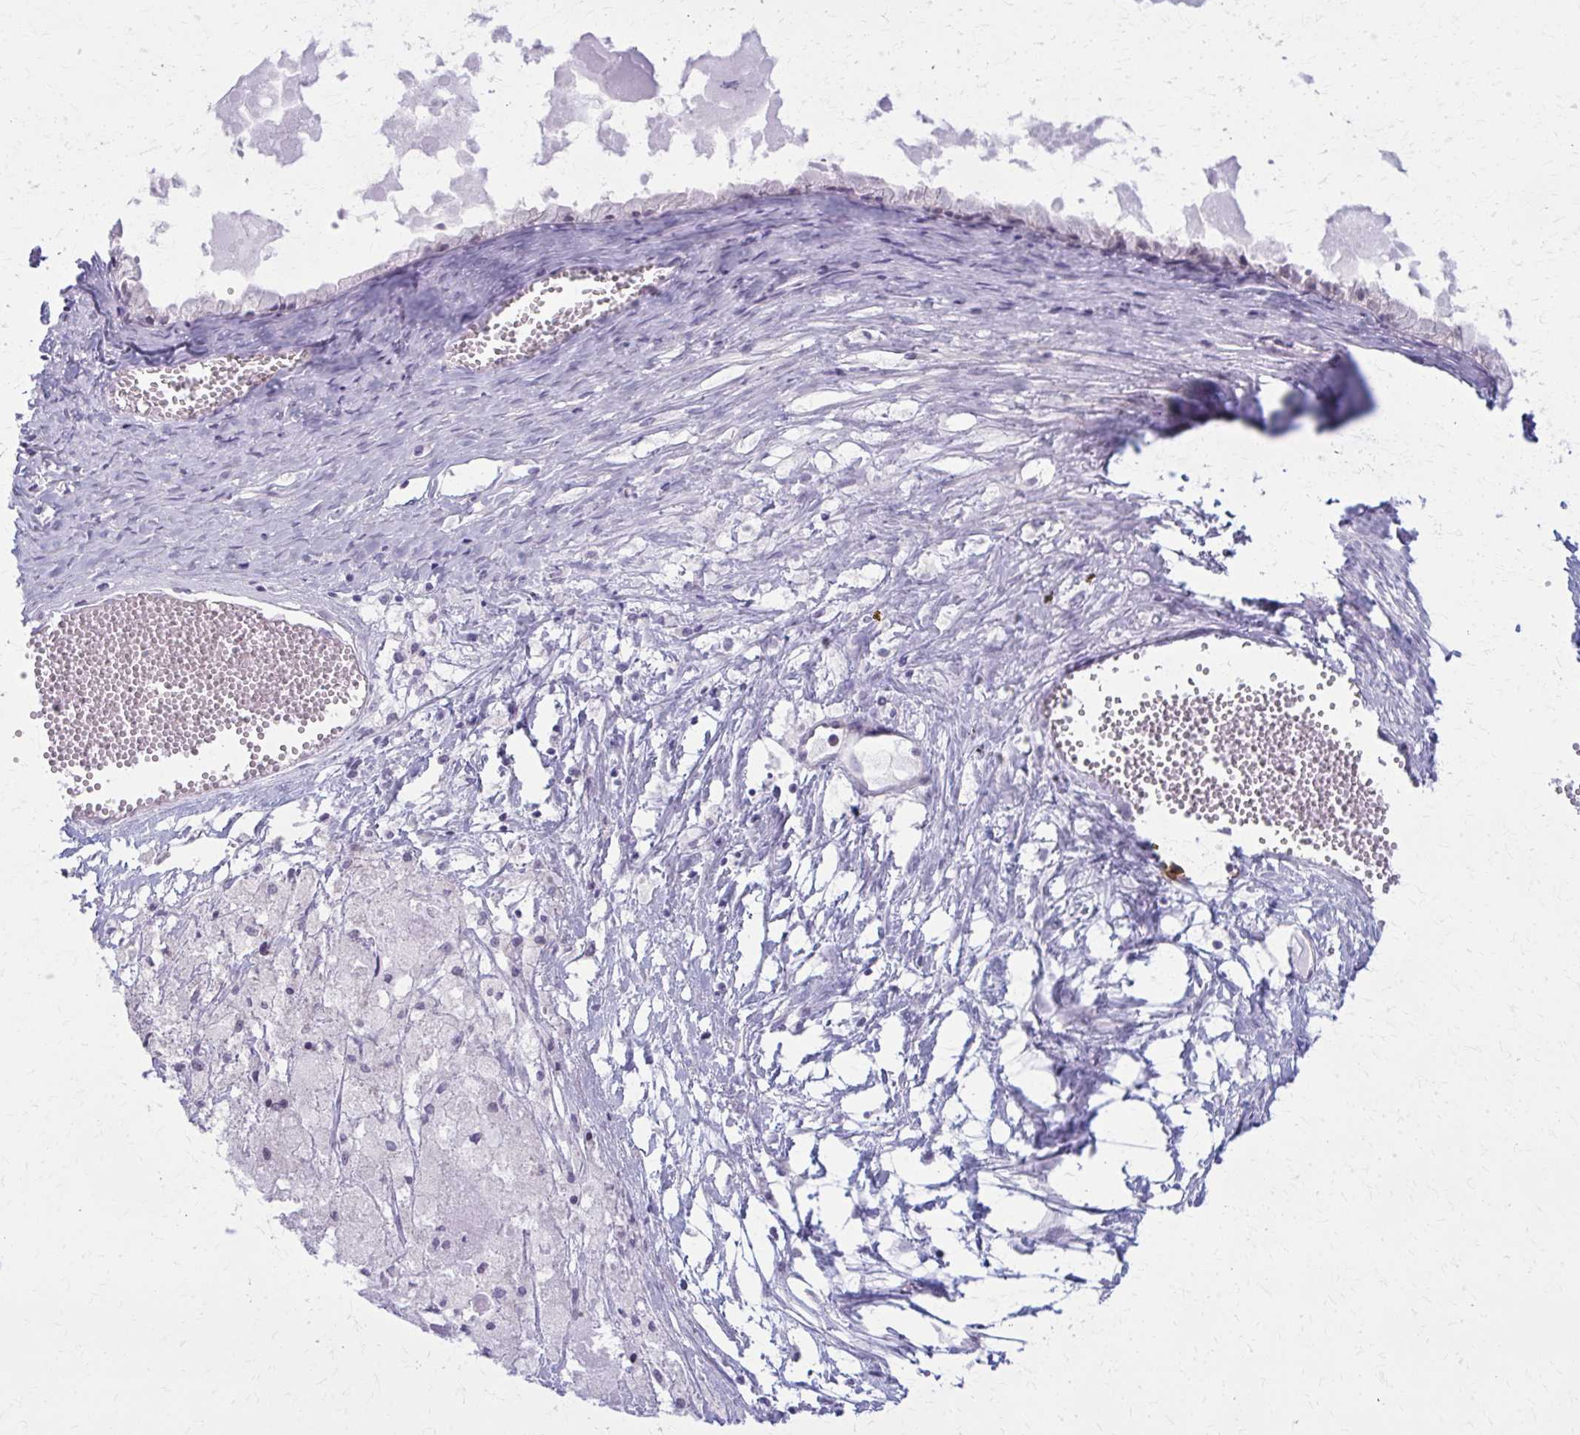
{"staining": {"intensity": "weak", "quantity": "<25%", "location": "cytoplasmic/membranous"}, "tissue": "ovarian cancer", "cell_type": "Tumor cells", "image_type": "cancer", "snomed": [{"axis": "morphology", "description": "Cystadenocarcinoma, mucinous, NOS"}, {"axis": "topography", "description": "Ovary"}], "caption": "Tumor cells are negative for protein expression in human ovarian cancer. (DAB (3,3'-diaminobenzidine) immunohistochemistry visualized using brightfield microscopy, high magnification).", "gene": "CD38", "patient": {"sex": "female", "age": 61}}